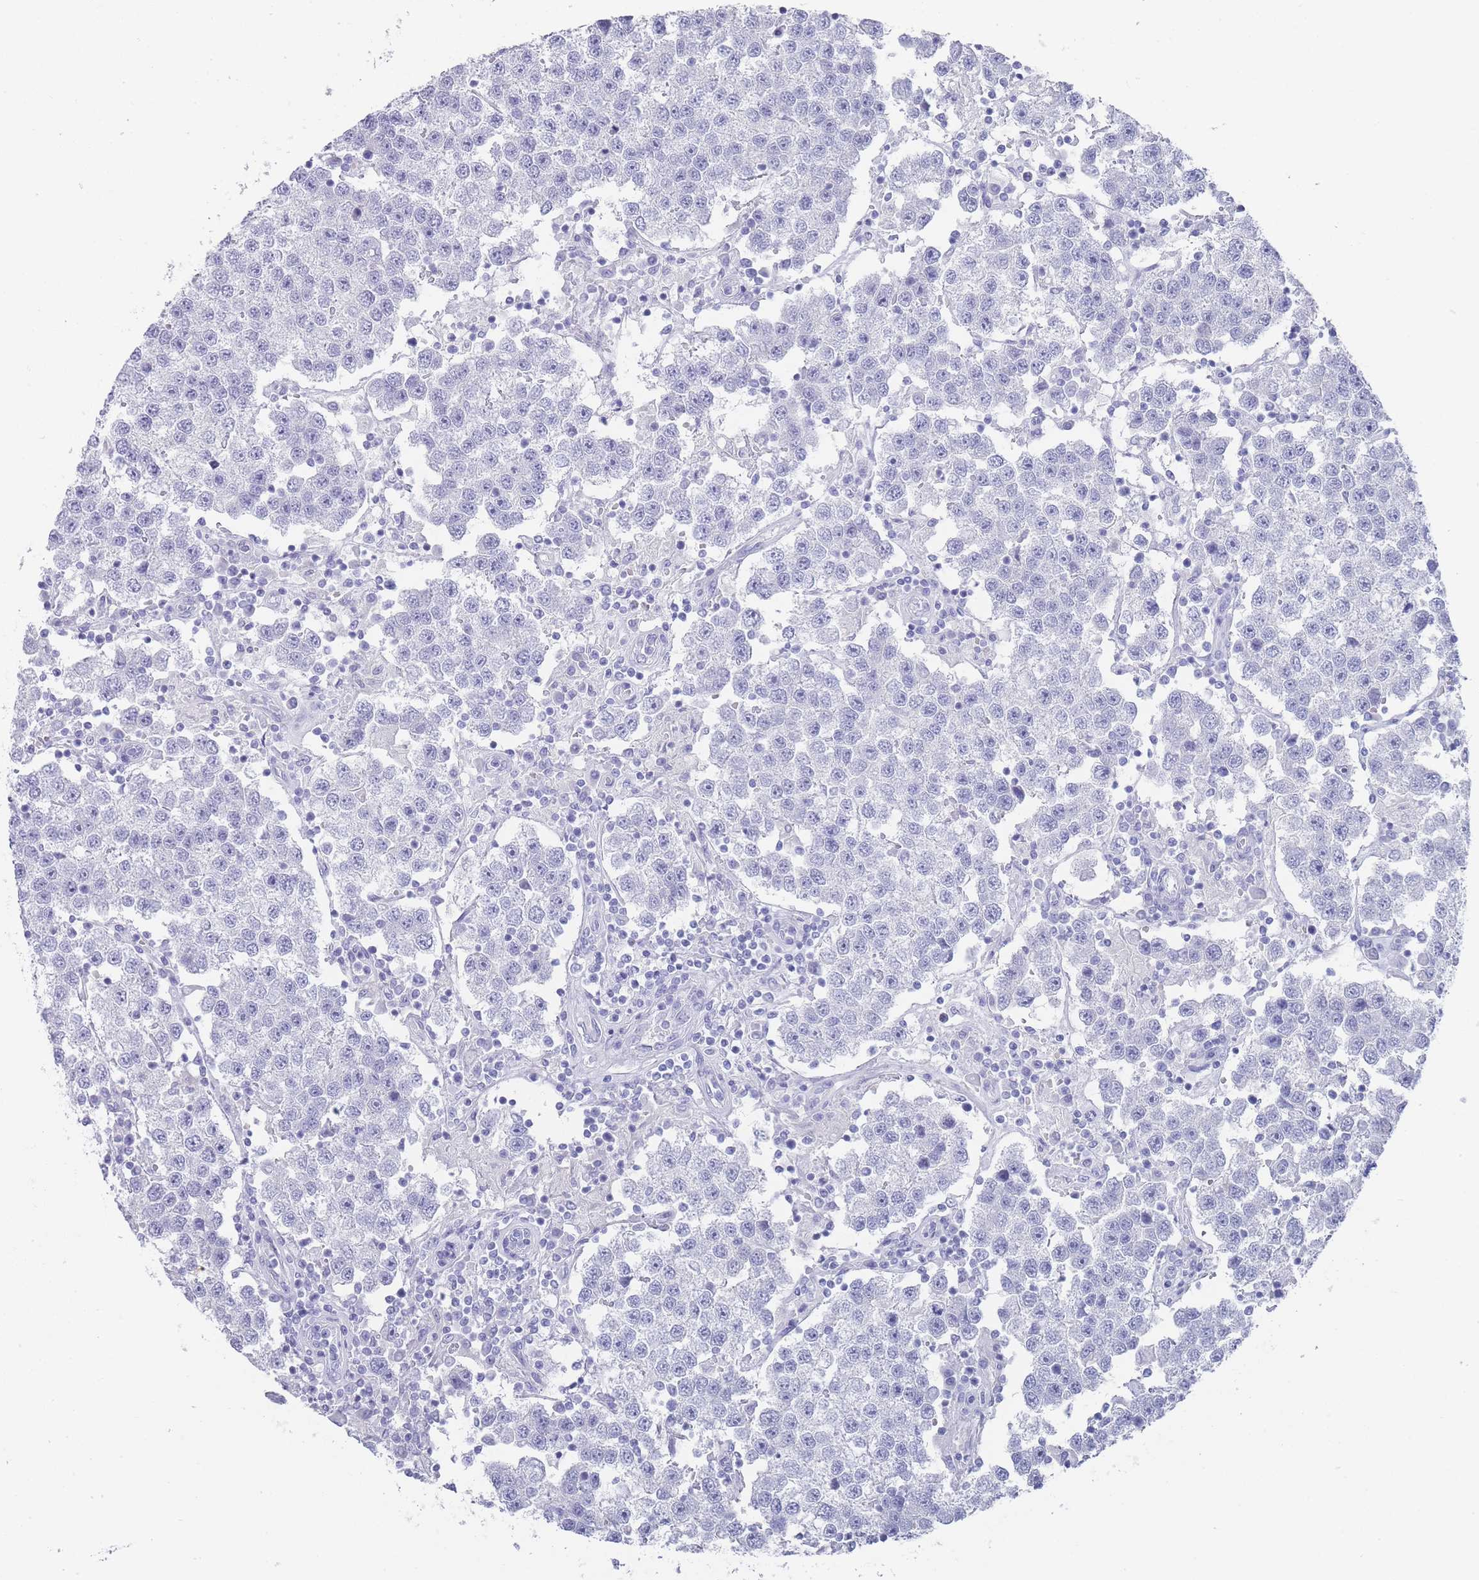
{"staining": {"intensity": "negative", "quantity": "none", "location": "none"}, "tissue": "testis cancer", "cell_type": "Tumor cells", "image_type": "cancer", "snomed": [{"axis": "morphology", "description": "Seminoma, NOS"}, {"axis": "topography", "description": "Testis"}], "caption": "This photomicrograph is of testis cancer (seminoma) stained with IHC to label a protein in brown with the nuclei are counter-stained blue. There is no staining in tumor cells.", "gene": "RAB2B", "patient": {"sex": "male", "age": 37}}